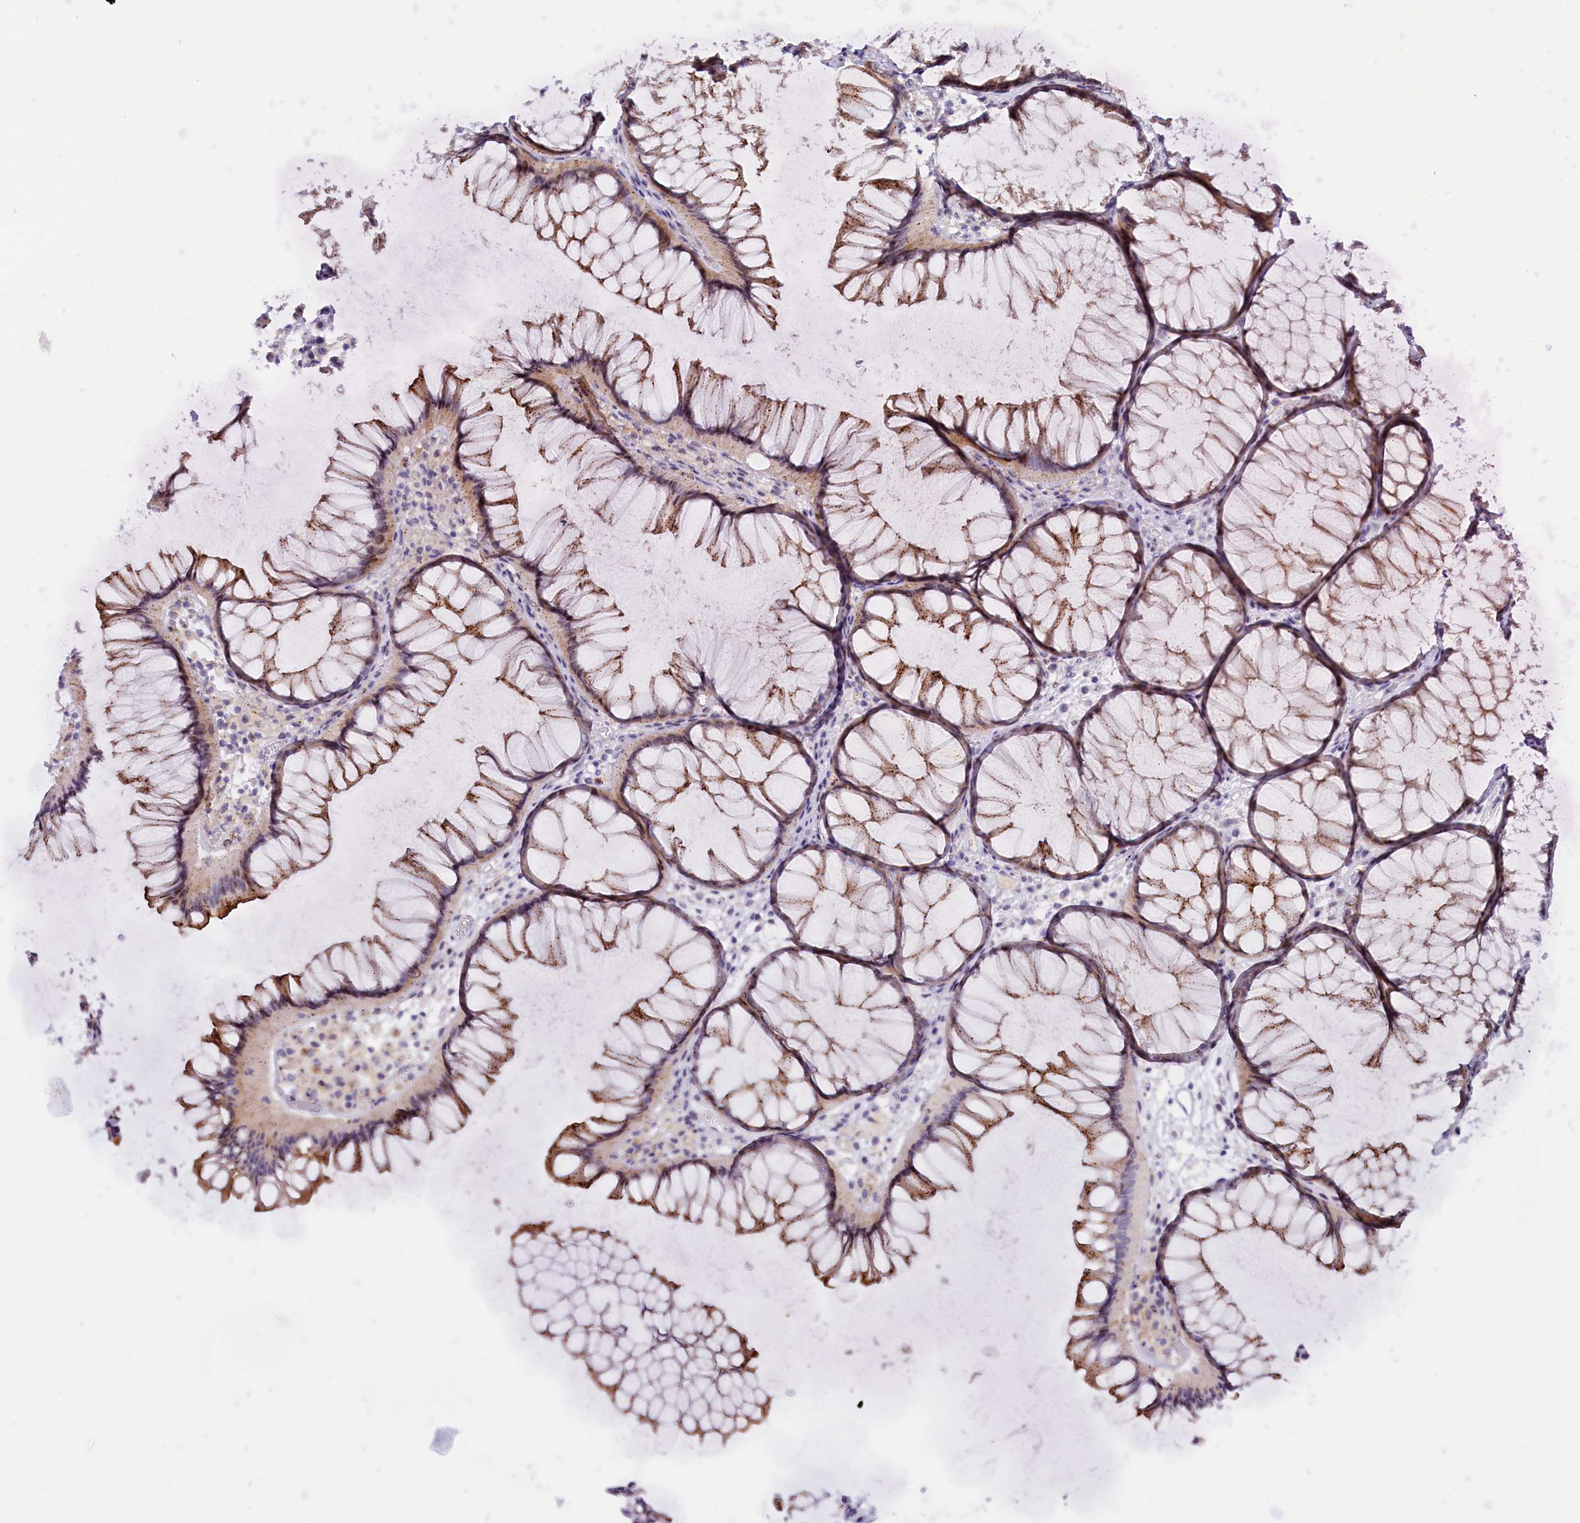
{"staining": {"intensity": "negative", "quantity": "none", "location": "none"}, "tissue": "colon", "cell_type": "Endothelial cells", "image_type": "normal", "snomed": [{"axis": "morphology", "description": "Normal tissue, NOS"}, {"axis": "topography", "description": "Colon"}], "caption": "Immunohistochemistry (IHC) micrograph of normal colon stained for a protein (brown), which shows no expression in endothelial cells. (DAB (3,3'-diaminobenzidine) immunohistochemistry (IHC) with hematoxylin counter stain).", "gene": "HYKK", "patient": {"sex": "female", "age": 82}}